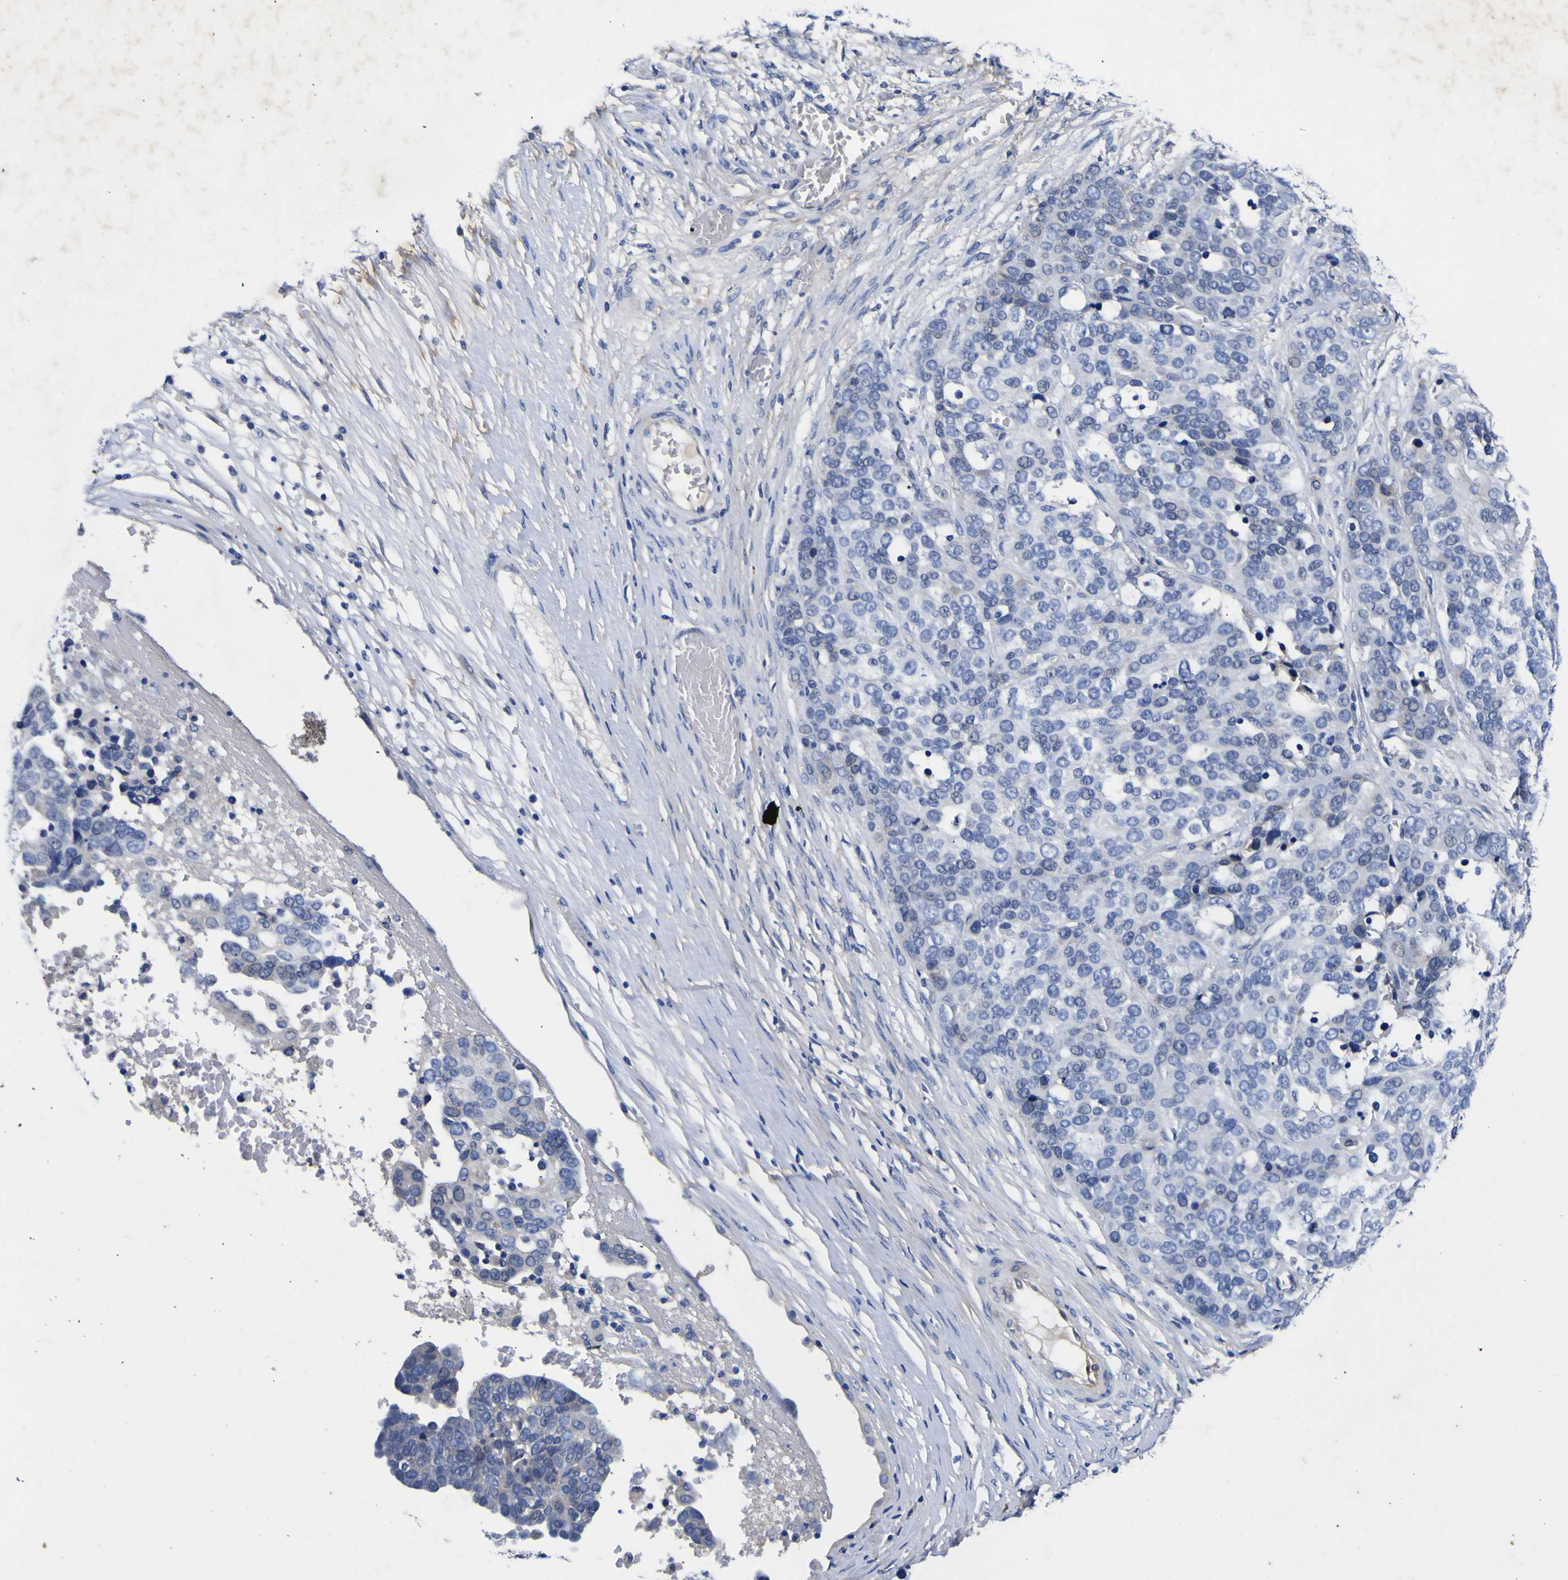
{"staining": {"intensity": "negative", "quantity": "none", "location": "none"}, "tissue": "ovarian cancer", "cell_type": "Tumor cells", "image_type": "cancer", "snomed": [{"axis": "morphology", "description": "Cystadenocarcinoma, serous, NOS"}, {"axis": "topography", "description": "Ovary"}], "caption": "Tumor cells are negative for protein expression in human ovarian serous cystadenocarcinoma. The staining was performed using DAB to visualize the protein expression in brown, while the nuclei were stained in blue with hematoxylin (Magnification: 20x).", "gene": "VASN", "patient": {"sex": "female", "age": 44}}